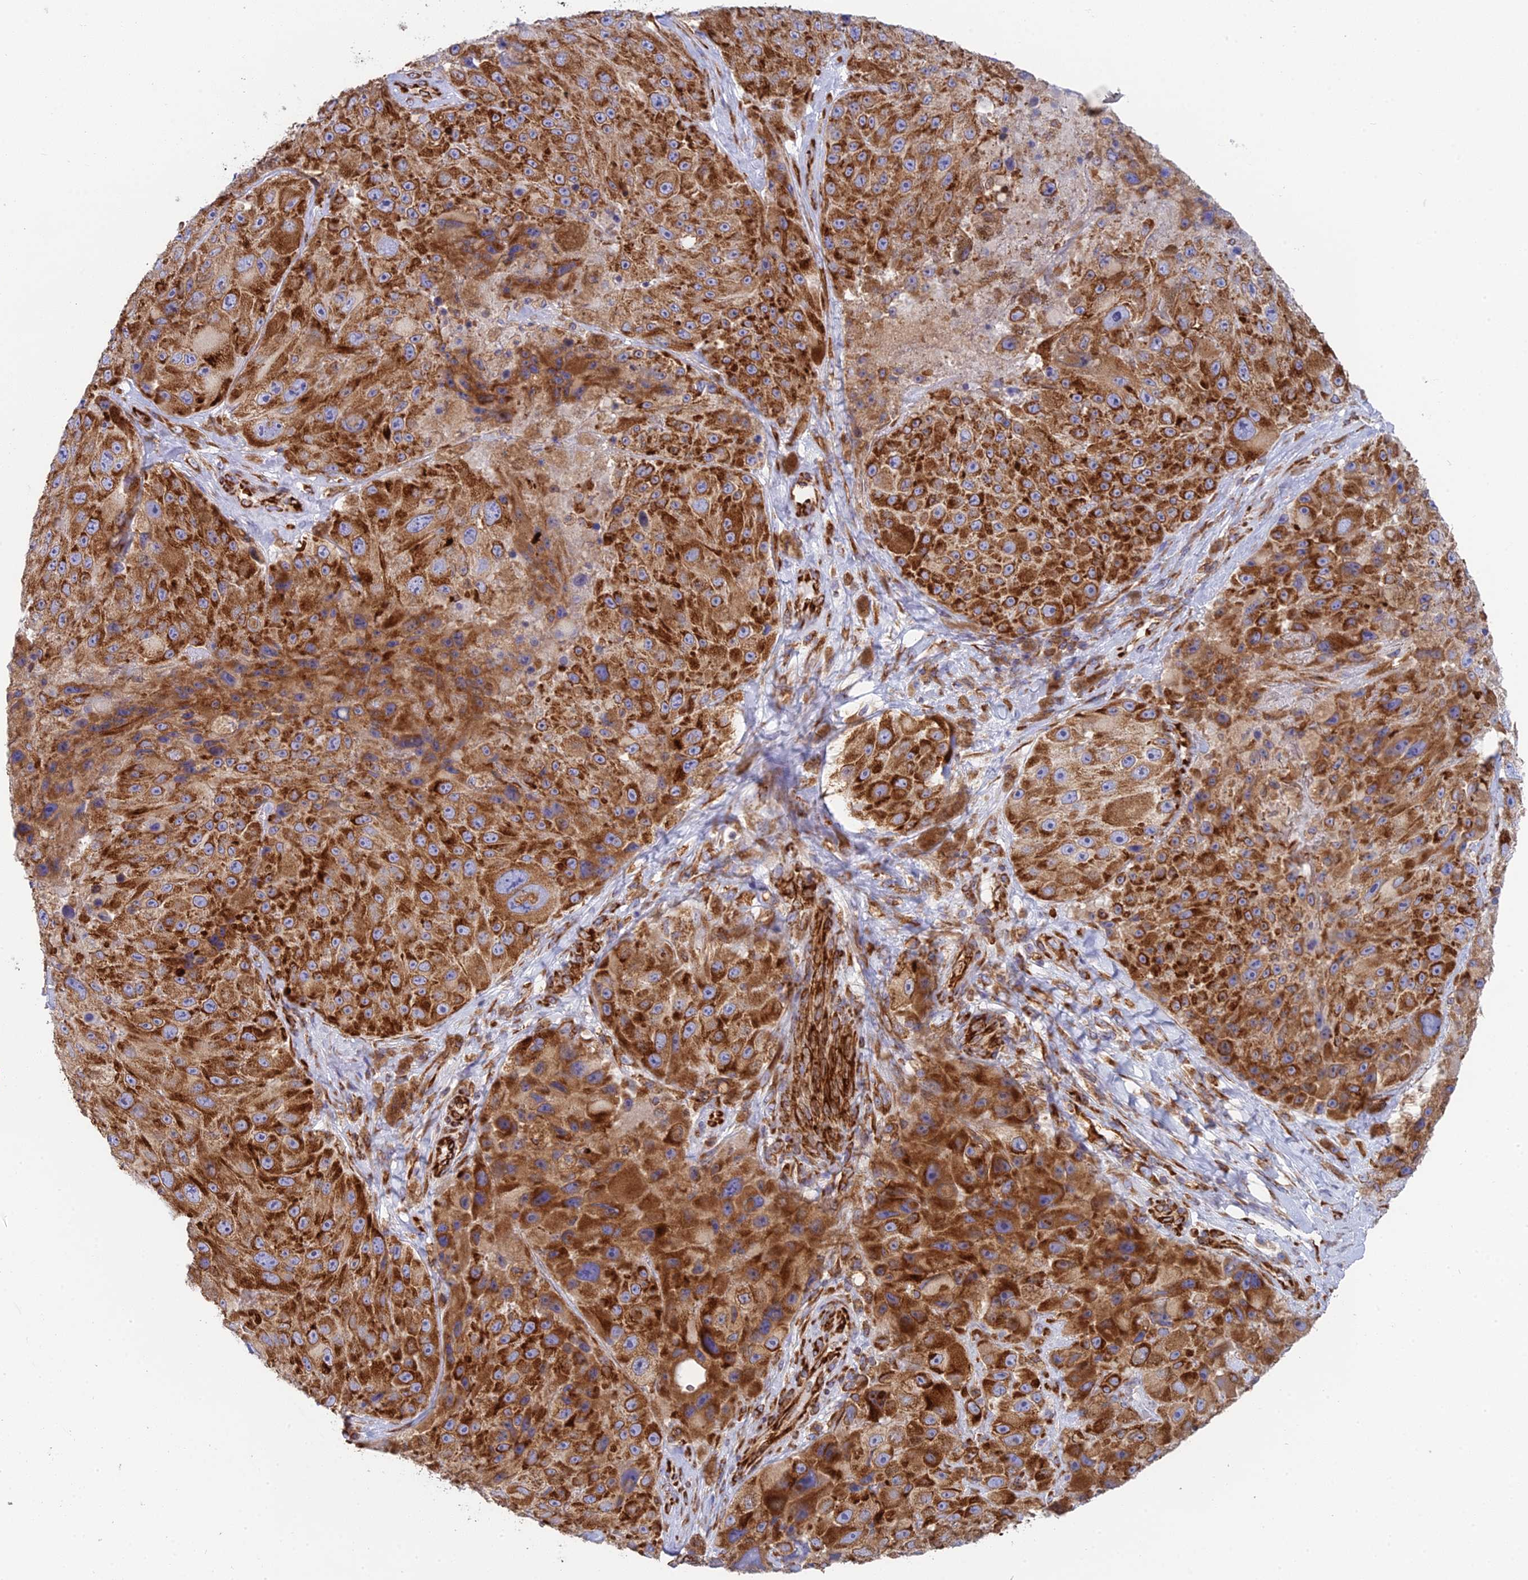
{"staining": {"intensity": "strong", "quantity": ">75%", "location": "cytoplasmic/membranous"}, "tissue": "melanoma", "cell_type": "Tumor cells", "image_type": "cancer", "snomed": [{"axis": "morphology", "description": "Malignant melanoma, Metastatic site"}, {"axis": "topography", "description": "Lymph node"}], "caption": "High-magnification brightfield microscopy of malignant melanoma (metastatic site) stained with DAB (3,3'-diaminobenzidine) (brown) and counterstained with hematoxylin (blue). tumor cells exhibit strong cytoplasmic/membranous expression is present in about>75% of cells.", "gene": "CCDC69", "patient": {"sex": "male", "age": 62}}